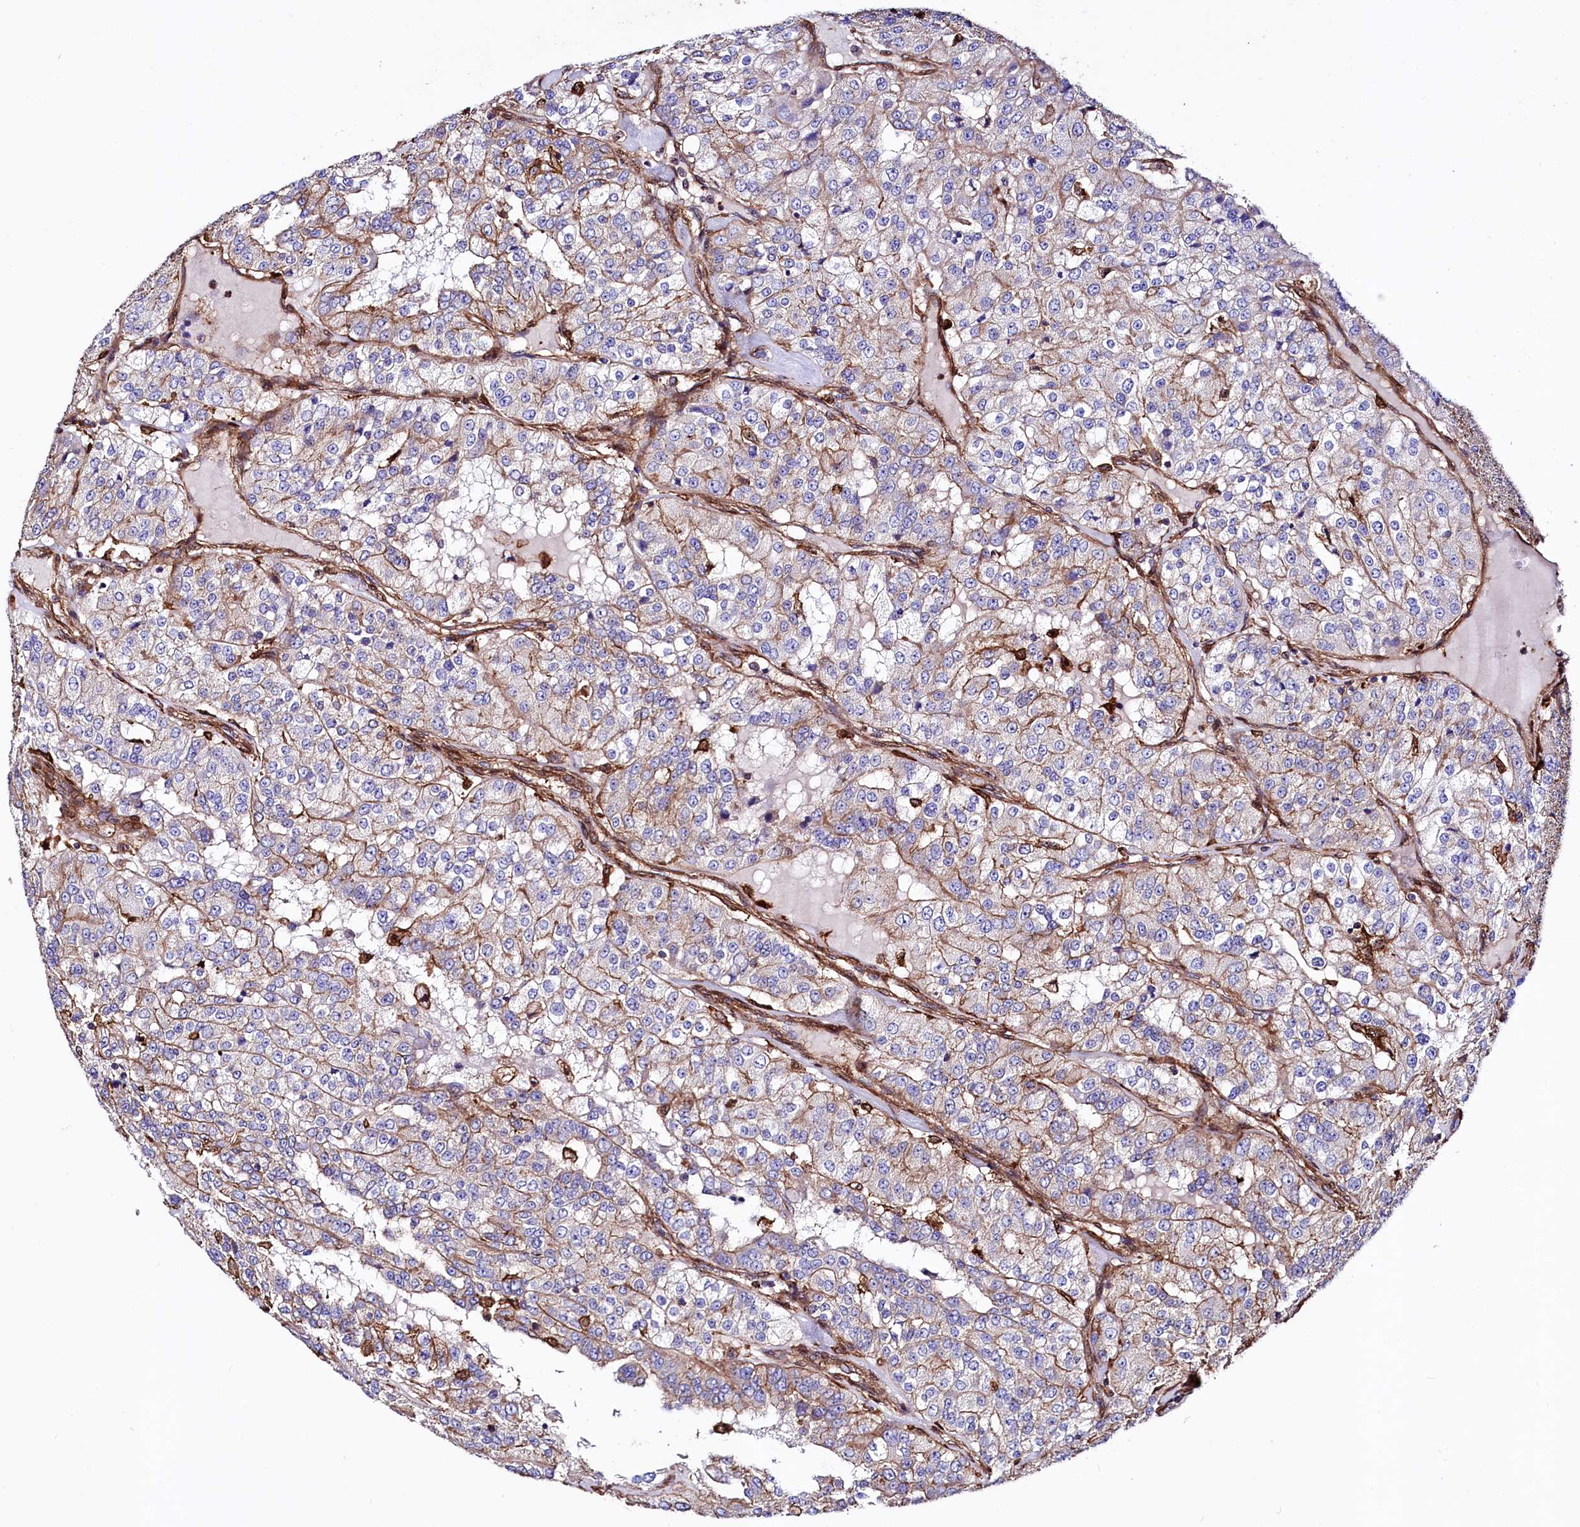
{"staining": {"intensity": "weak", "quantity": "<25%", "location": "cytoplasmic/membranous"}, "tissue": "renal cancer", "cell_type": "Tumor cells", "image_type": "cancer", "snomed": [{"axis": "morphology", "description": "Adenocarcinoma, NOS"}, {"axis": "topography", "description": "Kidney"}], "caption": "The immunohistochemistry (IHC) histopathology image has no significant staining in tumor cells of renal cancer tissue.", "gene": "STAMBPL1", "patient": {"sex": "female", "age": 63}}